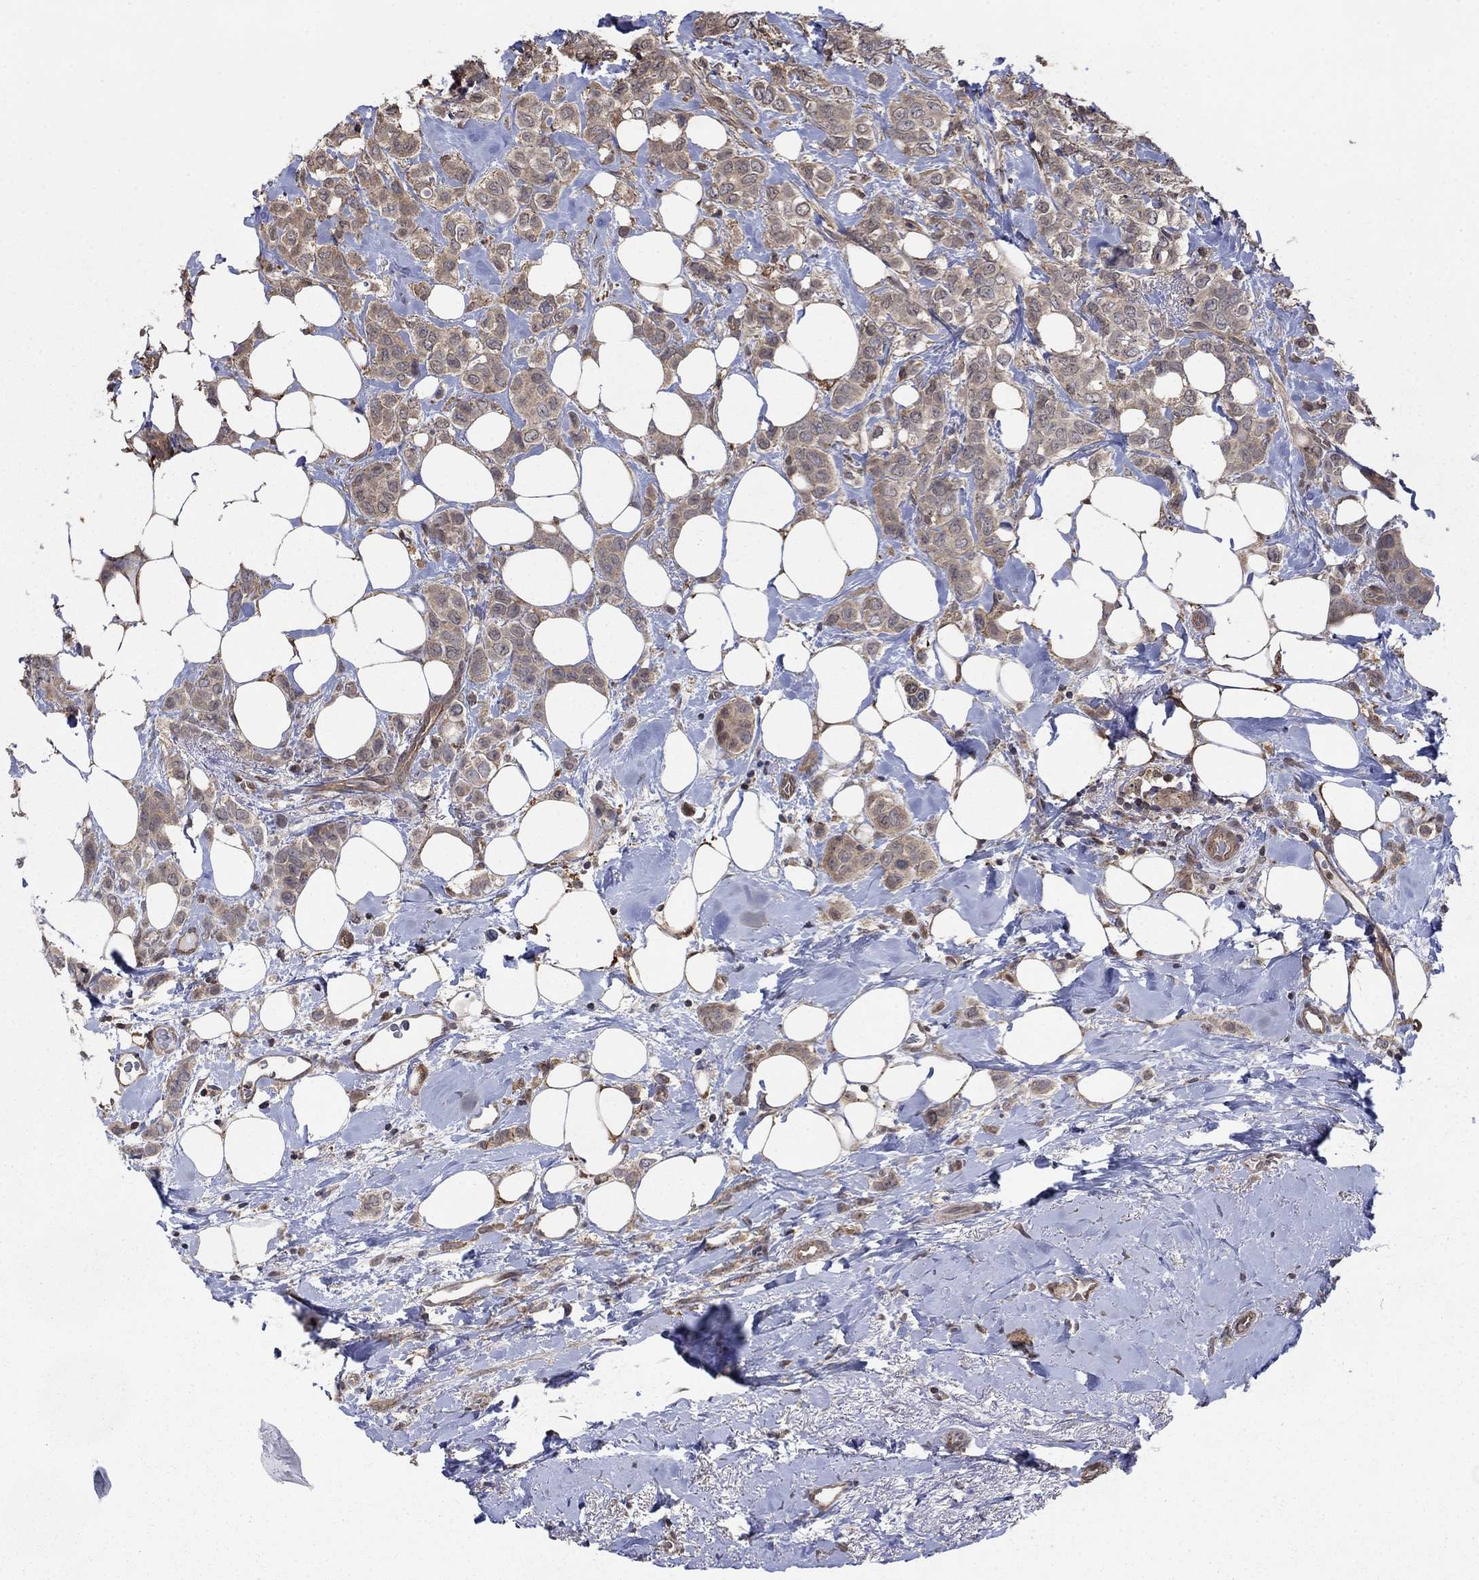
{"staining": {"intensity": "weak", "quantity": "25%-75%", "location": "cytoplasmic/membranous"}, "tissue": "breast cancer", "cell_type": "Tumor cells", "image_type": "cancer", "snomed": [{"axis": "morphology", "description": "Lobular carcinoma"}, {"axis": "topography", "description": "Breast"}], "caption": "A brown stain shows weak cytoplasmic/membranous positivity of a protein in breast cancer (lobular carcinoma) tumor cells.", "gene": "RNF114", "patient": {"sex": "female", "age": 66}}